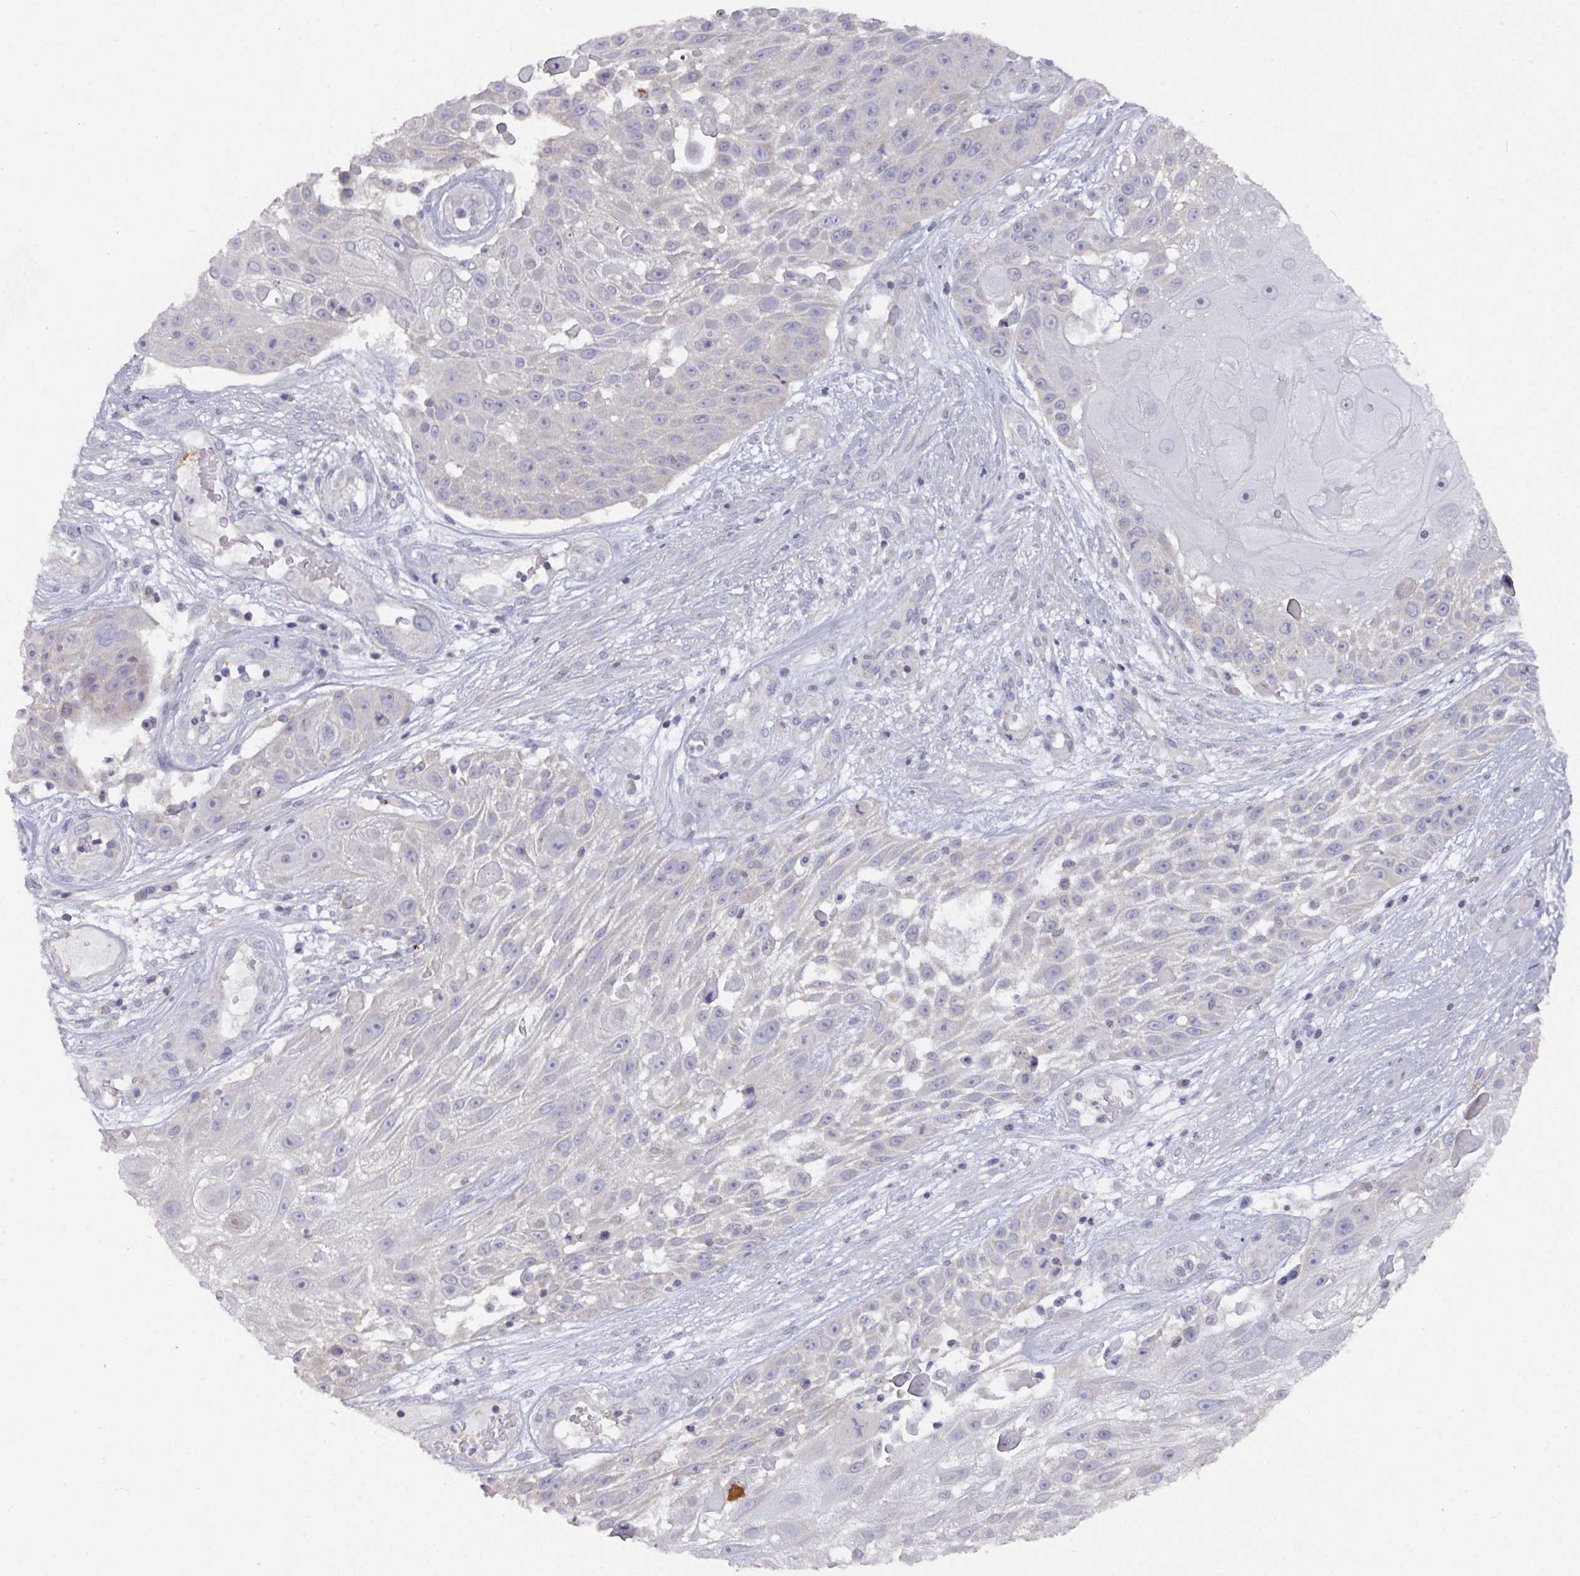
{"staining": {"intensity": "negative", "quantity": "none", "location": "none"}, "tissue": "skin cancer", "cell_type": "Tumor cells", "image_type": "cancer", "snomed": [{"axis": "morphology", "description": "Squamous cell carcinoma, NOS"}, {"axis": "topography", "description": "Skin"}], "caption": "Immunohistochemistry (IHC) histopathology image of neoplastic tissue: human skin cancer stained with DAB shows no significant protein expression in tumor cells.", "gene": "DCAF12L2", "patient": {"sex": "female", "age": 86}}